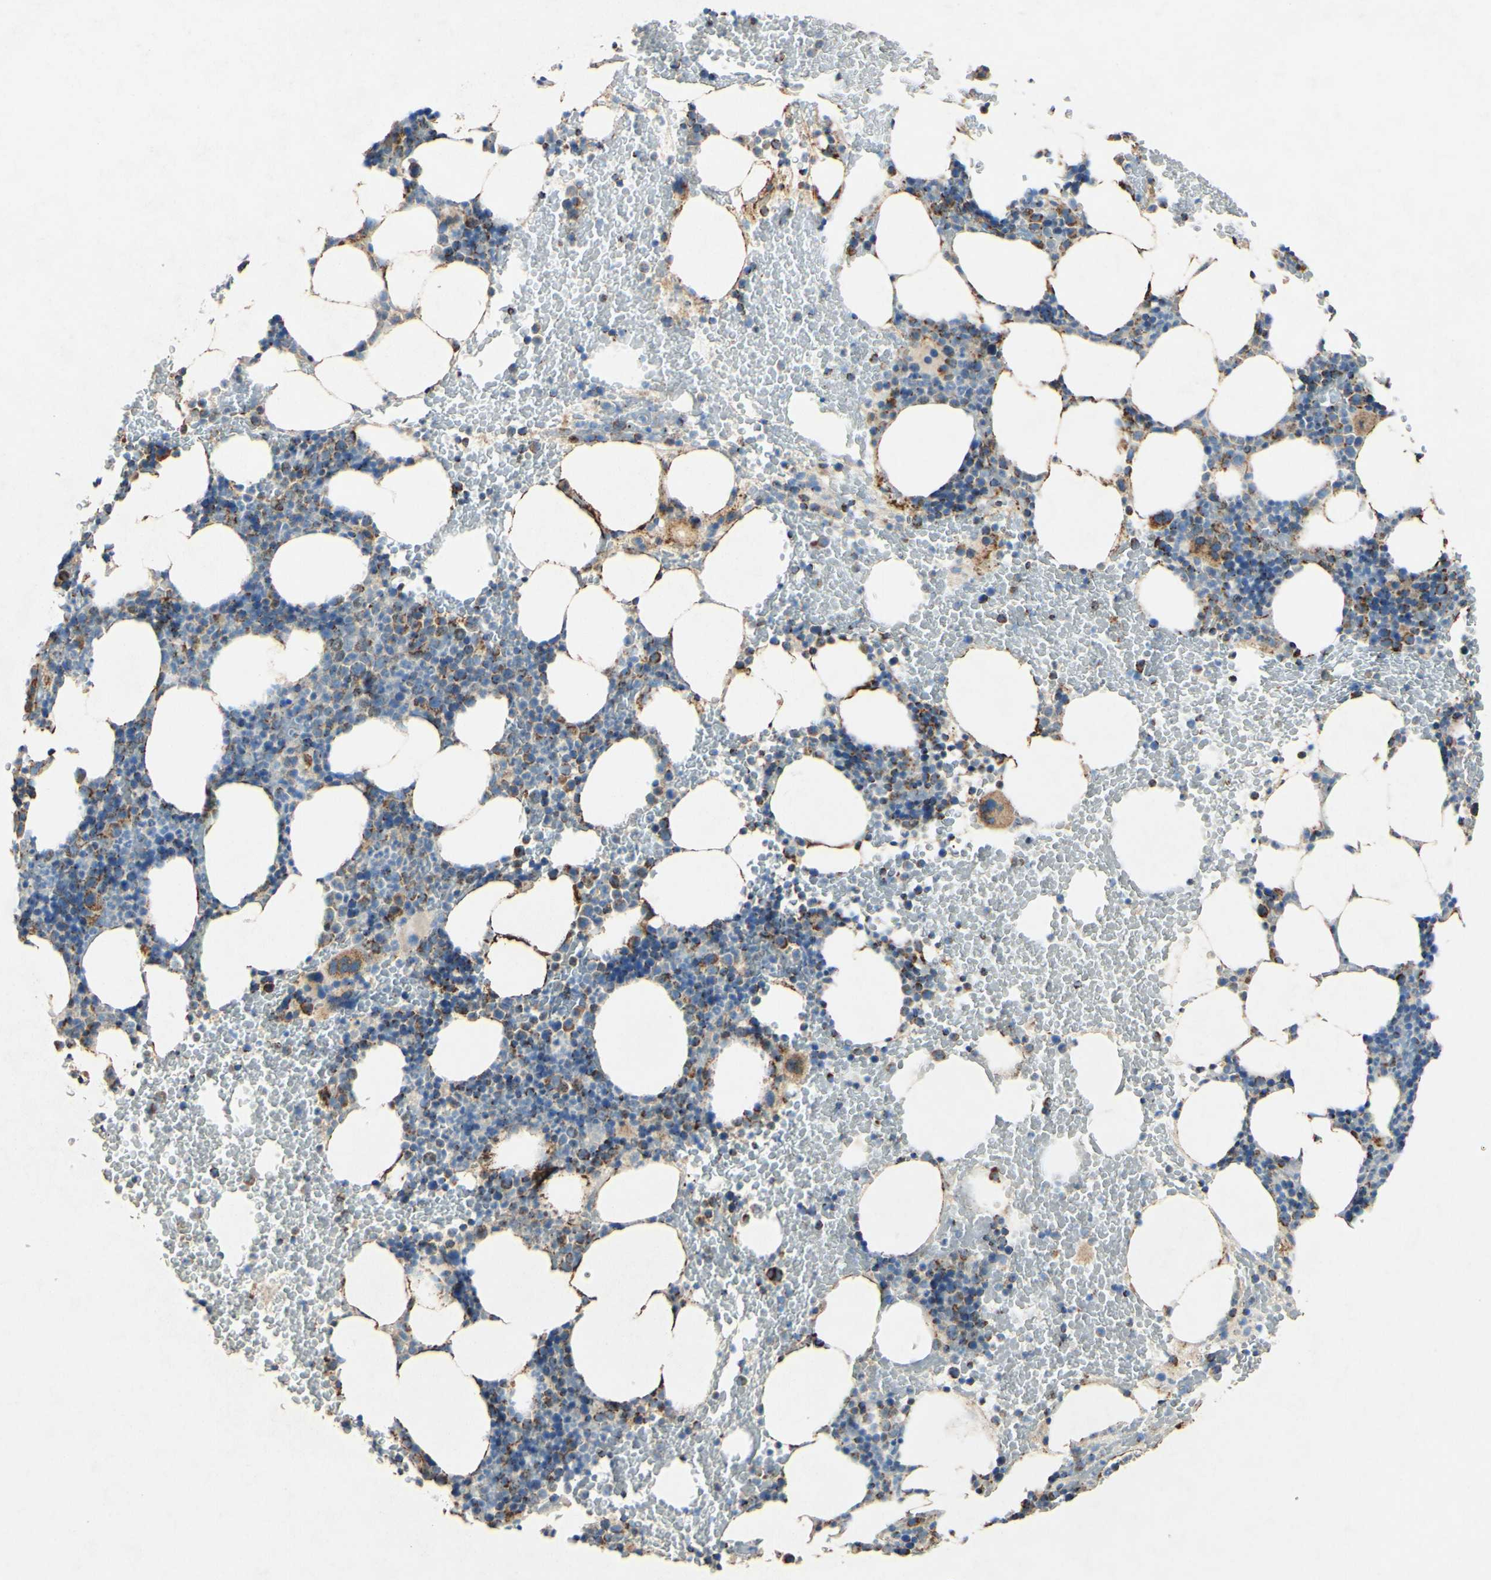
{"staining": {"intensity": "moderate", "quantity": "<25%", "location": "cytoplasmic/membranous"}, "tissue": "bone marrow", "cell_type": "Hematopoietic cells", "image_type": "normal", "snomed": [{"axis": "morphology", "description": "Normal tissue, NOS"}, {"axis": "morphology", "description": "Inflammation, NOS"}, {"axis": "topography", "description": "Bone marrow"}], "caption": "An IHC photomicrograph of benign tissue is shown. Protein staining in brown labels moderate cytoplasmic/membranous positivity in bone marrow within hematopoietic cells.", "gene": "OXCT1", "patient": {"sex": "female", "age": 70}}